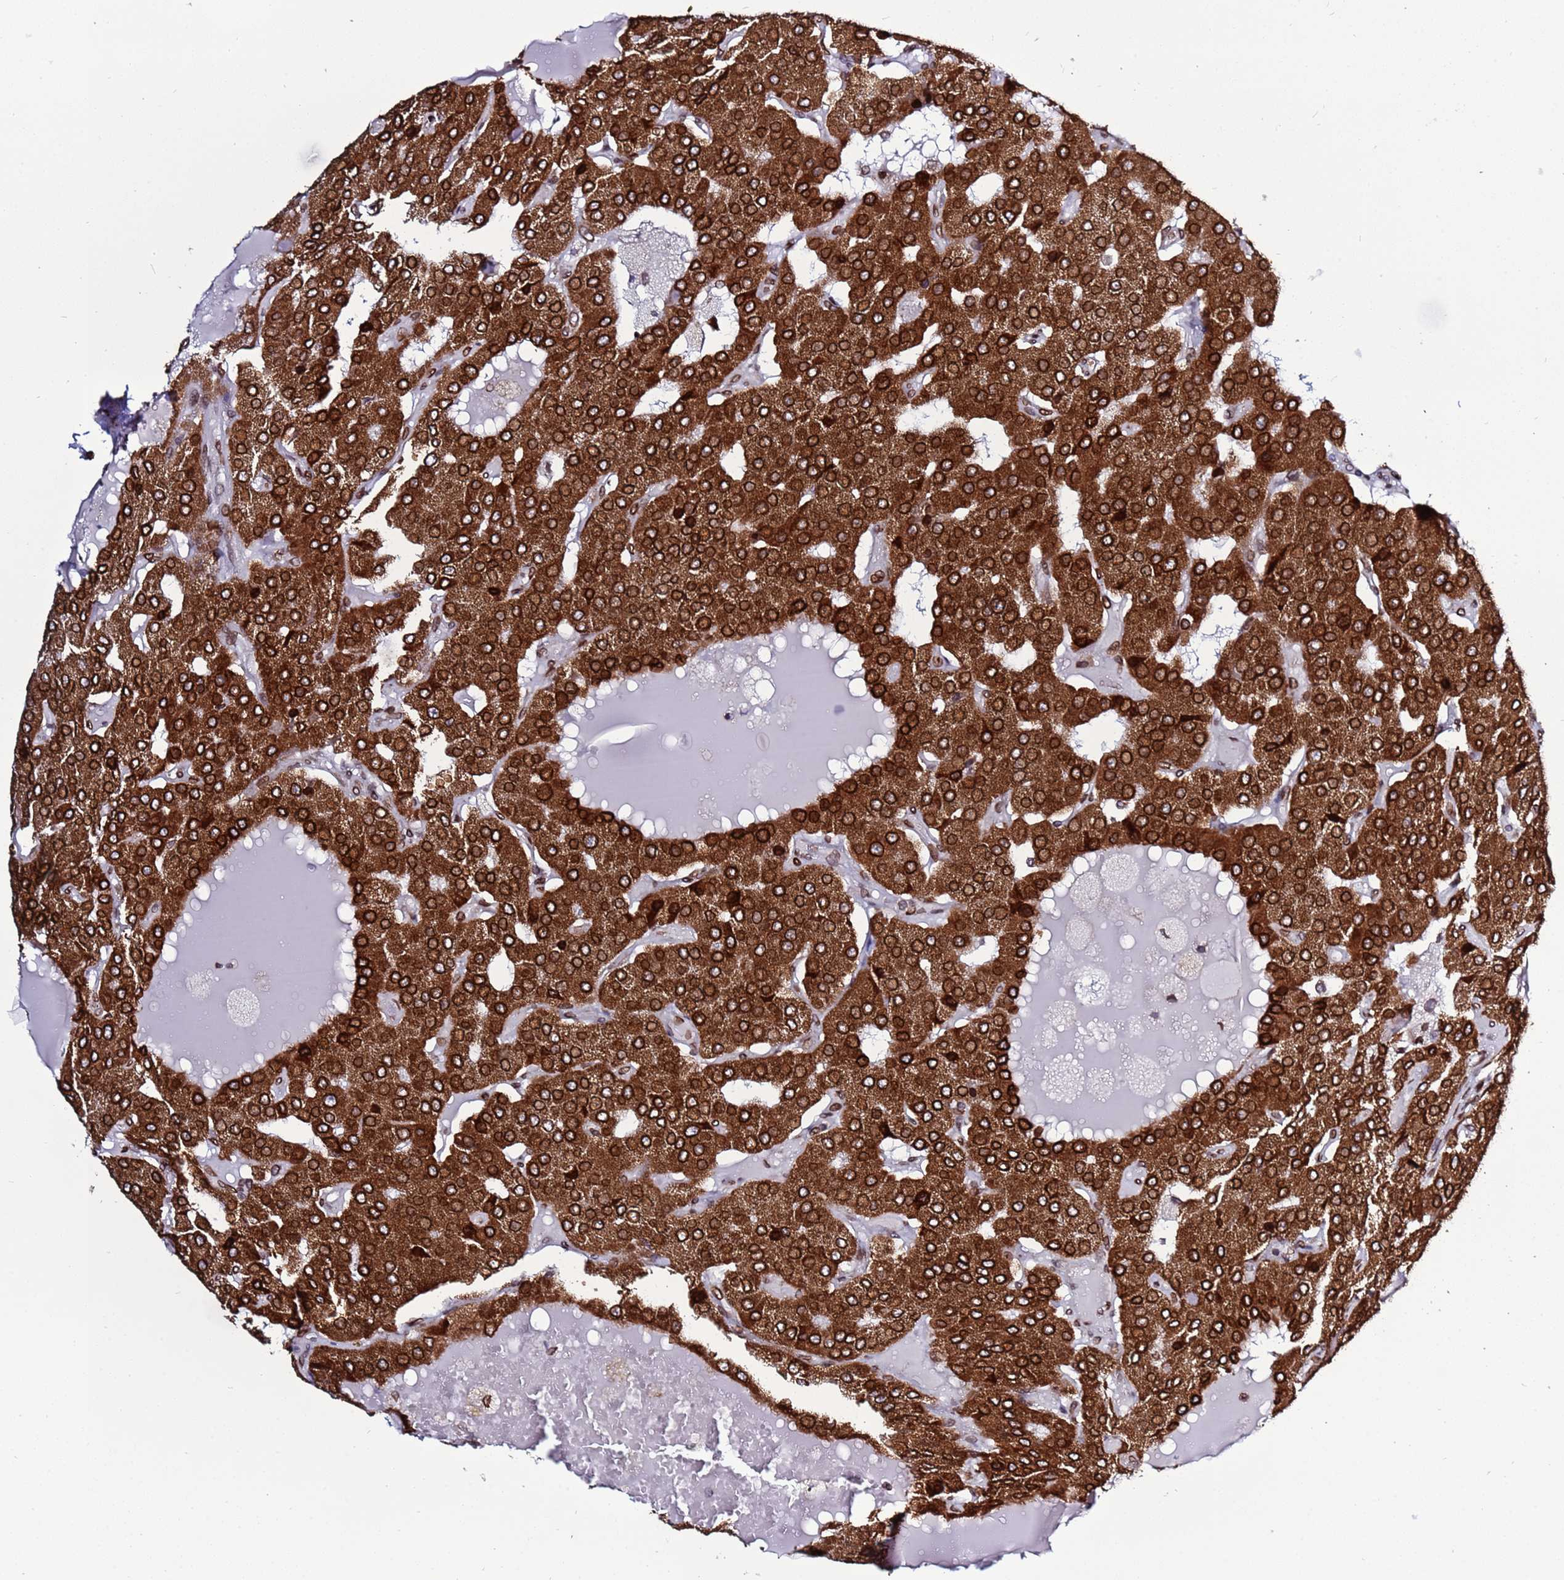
{"staining": {"intensity": "strong", "quantity": ">75%", "location": "cytoplasmic/membranous,nuclear"}, "tissue": "parathyroid gland", "cell_type": "Glandular cells", "image_type": "normal", "snomed": [{"axis": "morphology", "description": "Normal tissue, NOS"}, {"axis": "morphology", "description": "Adenoma, NOS"}, {"axis": "topography", "description": "Parathyroid gland"}], "caption": "Benign parathyroid gland was stained to show a protein in brown. There is high levels of strong cytoplasmic/membranous,nuclear positivity in approximately >75% of glandular cells. (DAB IHC with brightfield microscopy, high magnification).", "gene": "TOR1AIP1", "patient": {"sex": "female", "age": 86}}